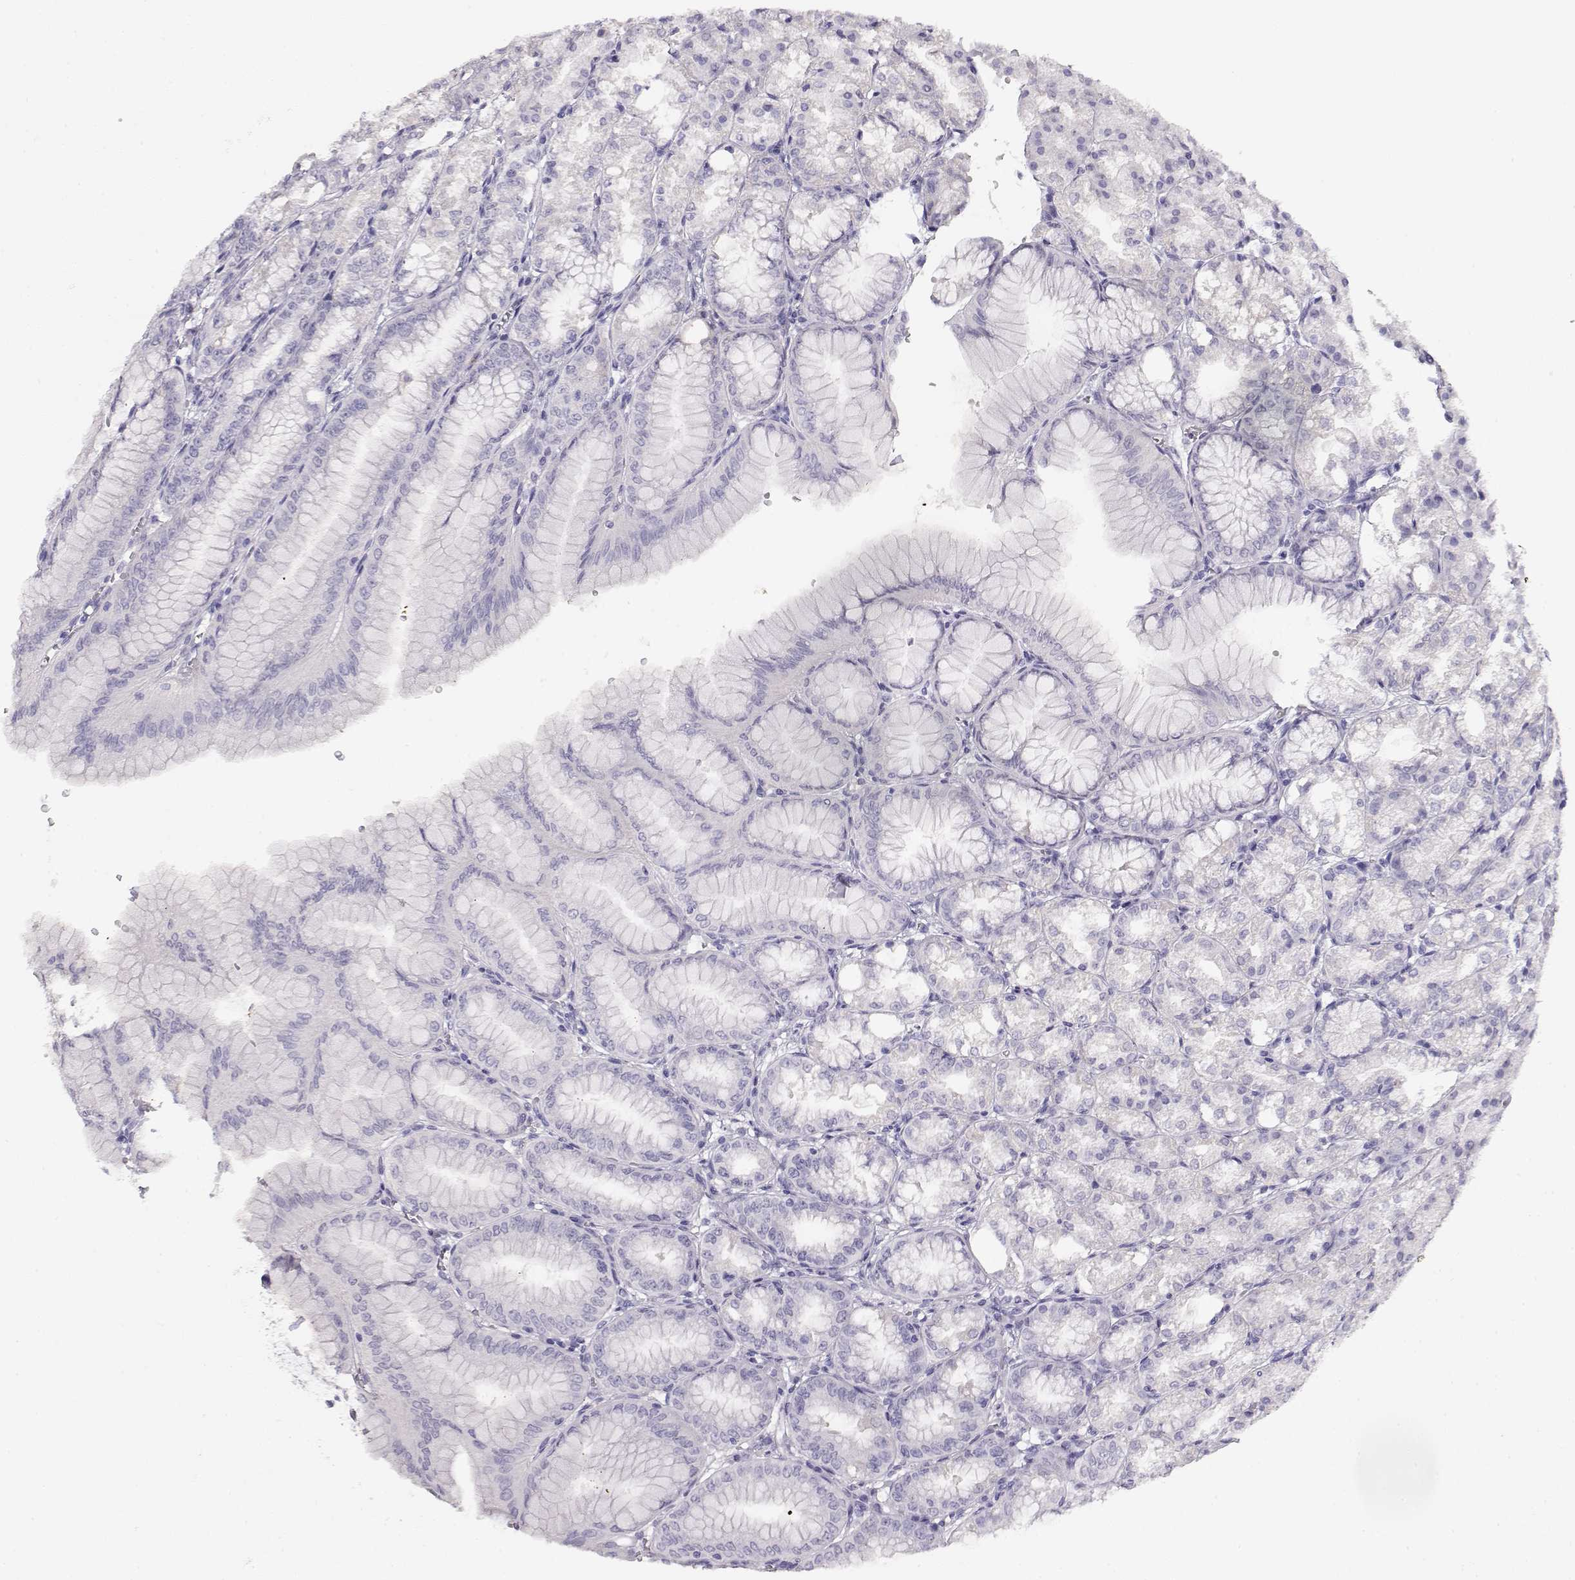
{"staining": {"intensity": "negative", "quantity": "none", "location": "none"}, "tissue": "stomach", "cell_type": "Glandular cells", "image_type": "normal", "snomed": [{"axis": "morphology", "description": "Normal tissue, NOS"}, {"axis": "topography", "description": "Stomach, lower"}], "caption": "The micrograph exhibits no staining of glandular cells in unremarkable stomach. (DAB (3,3'-diaminobenzidine) immunohistochemistry (IHC) with hematoxylin counter stain).", "gene": "NUTM1", "patient": {"sex": "male", "age": 71}}